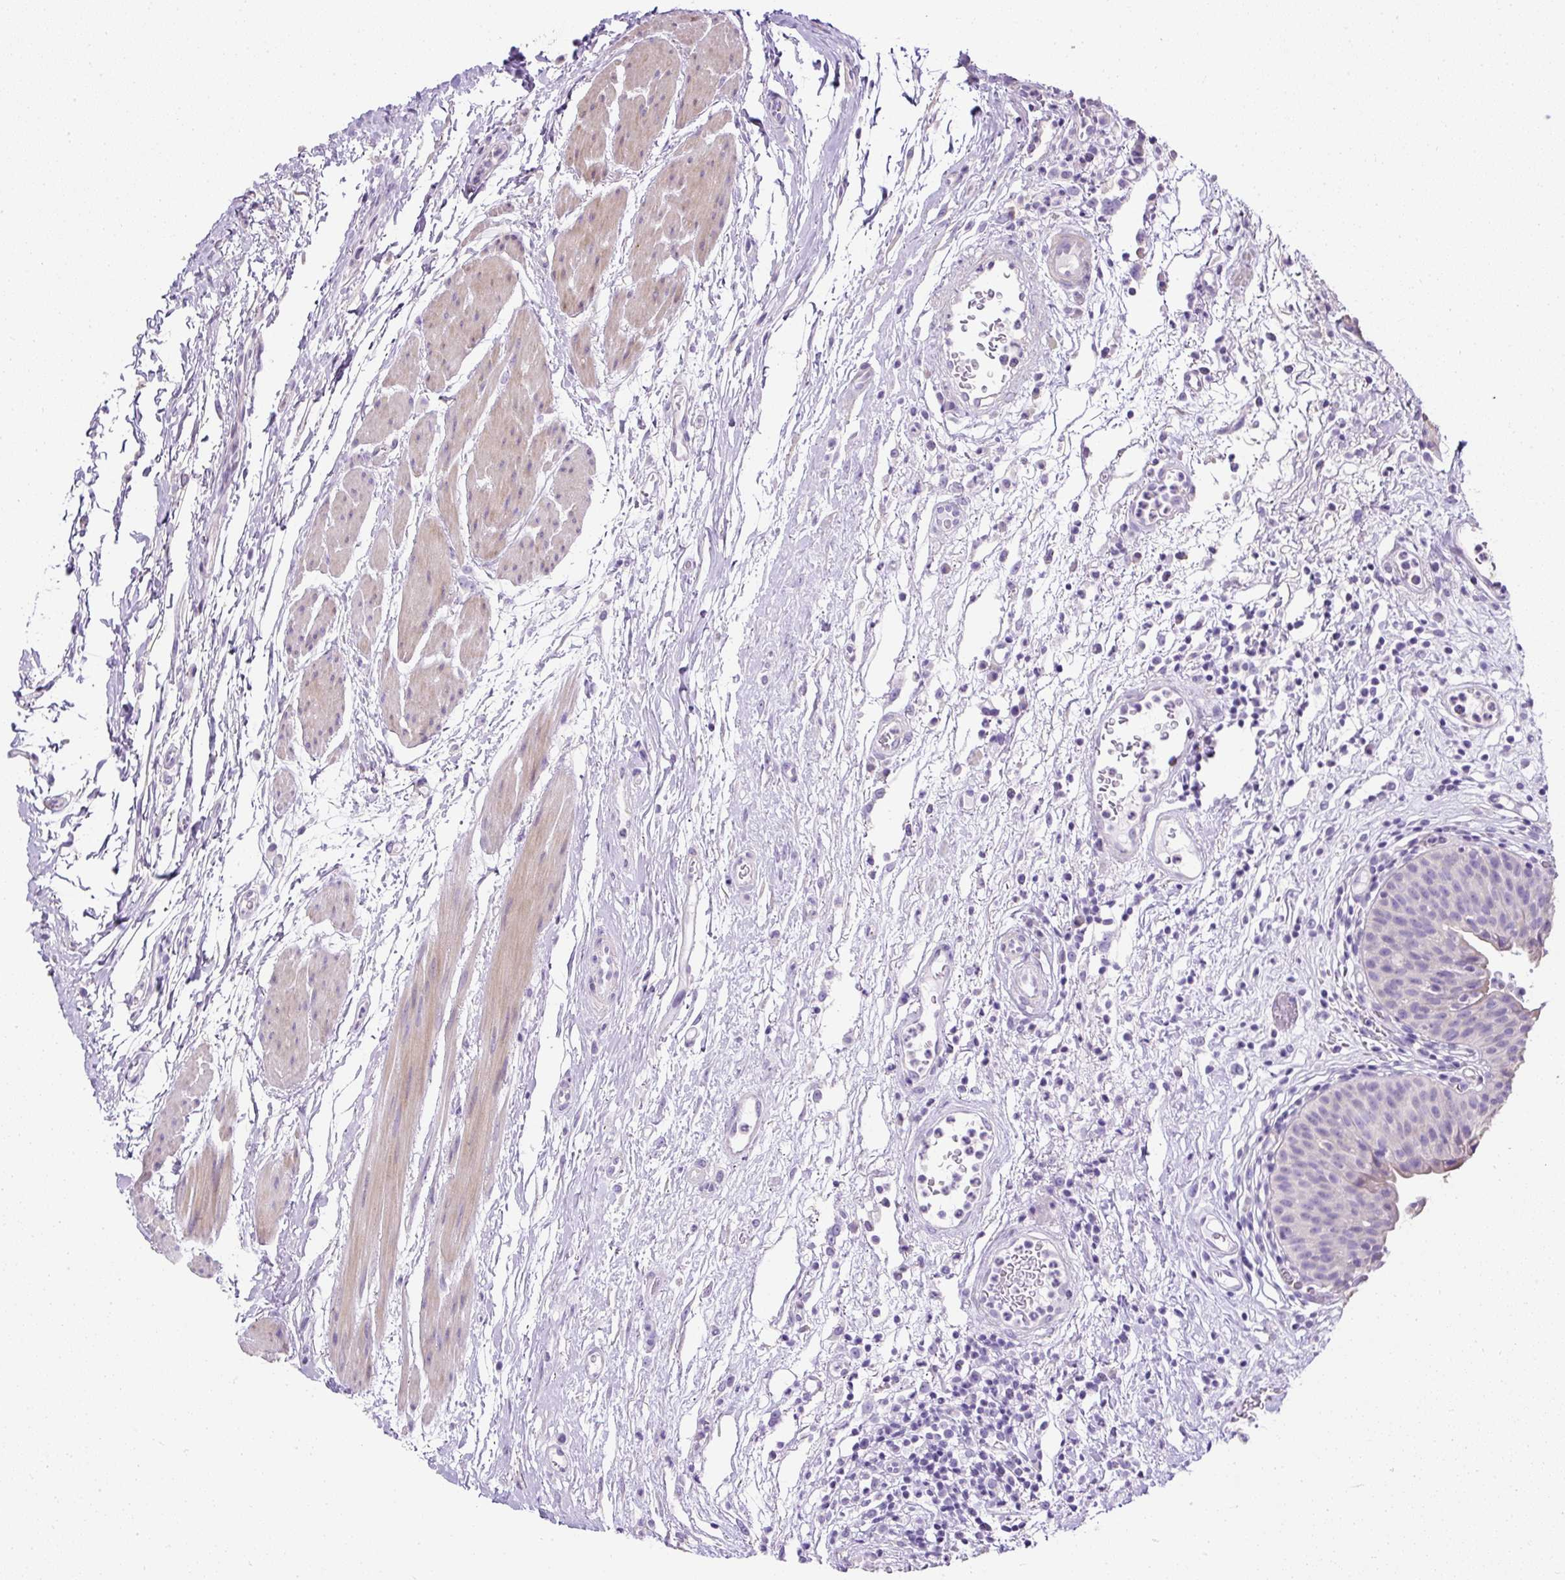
{"staining": {"intensity": "negative", "quantity": "none", "location": "none"}, "tissue": "urinary bladder", "cell_type": "Urothelial cells", "image_type": "normal", "snomed": [{"axis": "morphology", "description": "Normal tissue, NOS"}, {"axis": "morphology", "description": "Inflammation, NOS"}, {"axis": "topography", "description": "Urinary bladder"}], "caption": "An IHC photomicrograph of normal urinary bladder is shown. There is no staining in urothelial cells of urinary bladder.", "gene": "C2CD4C", "patient": {"sex": "male", "age": 57}}